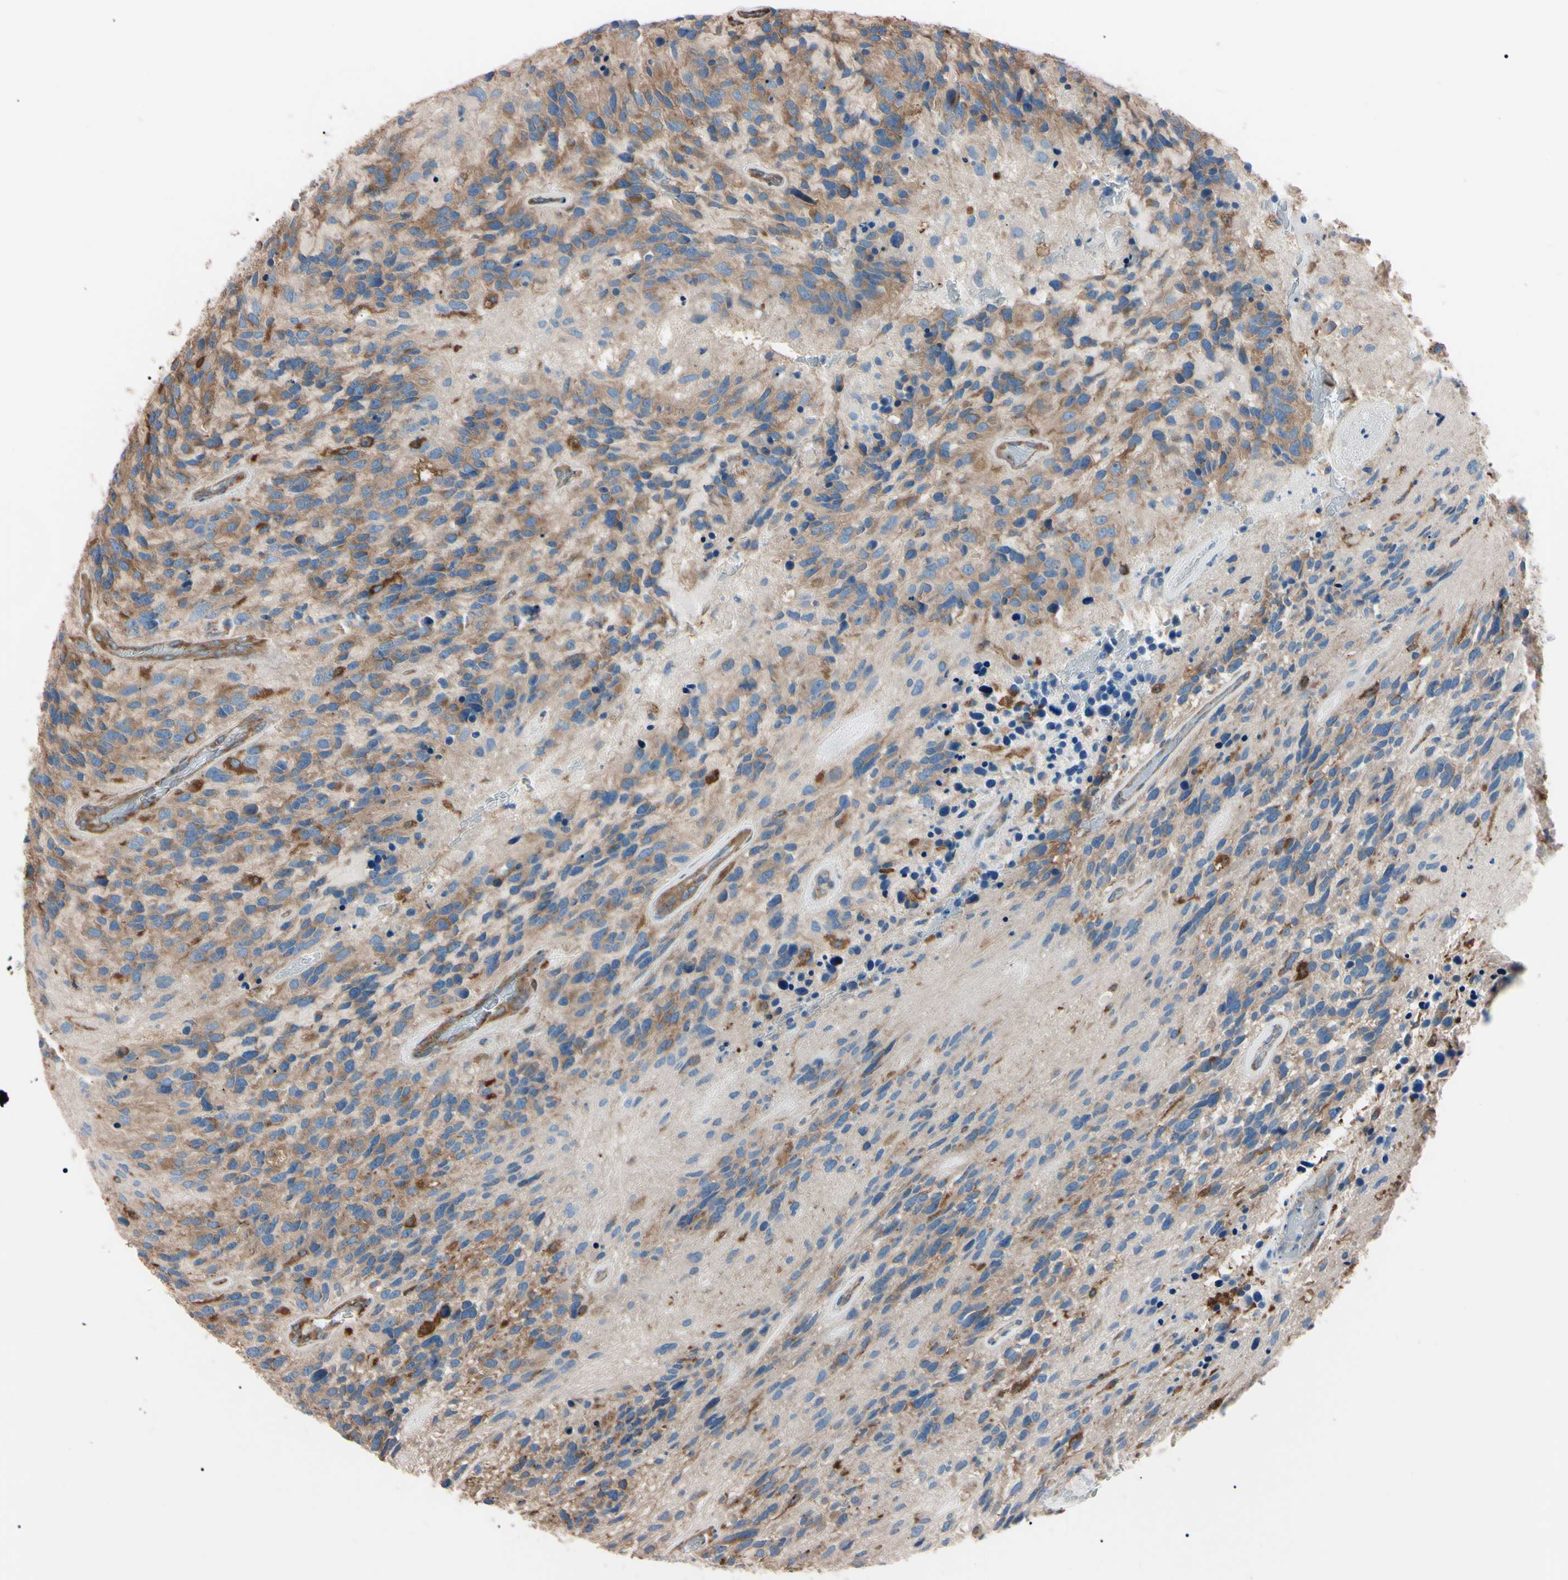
{"staining": {"intensity": "moderate", "quantity": "25%-75%", "location": "cytoplasmic/membranous"}, "tissue": "glioma", "cell_type": "Tumor cells", "image_type": "cancer", "snomed": [{"axis": "morphology", "description": "Glioma, malignant, High grade"}, {"axis": "topography", "description": "Brain"}], "caption": "Human malignant glioma (high-grade) stained for a protein (brown) demonstrates moderate cytoplasmic/membranous positive positivity in approximately 25%-75% of tumor cells.", "gene": "PRKACA", "patient": {"sex": "female", "age": 58}}